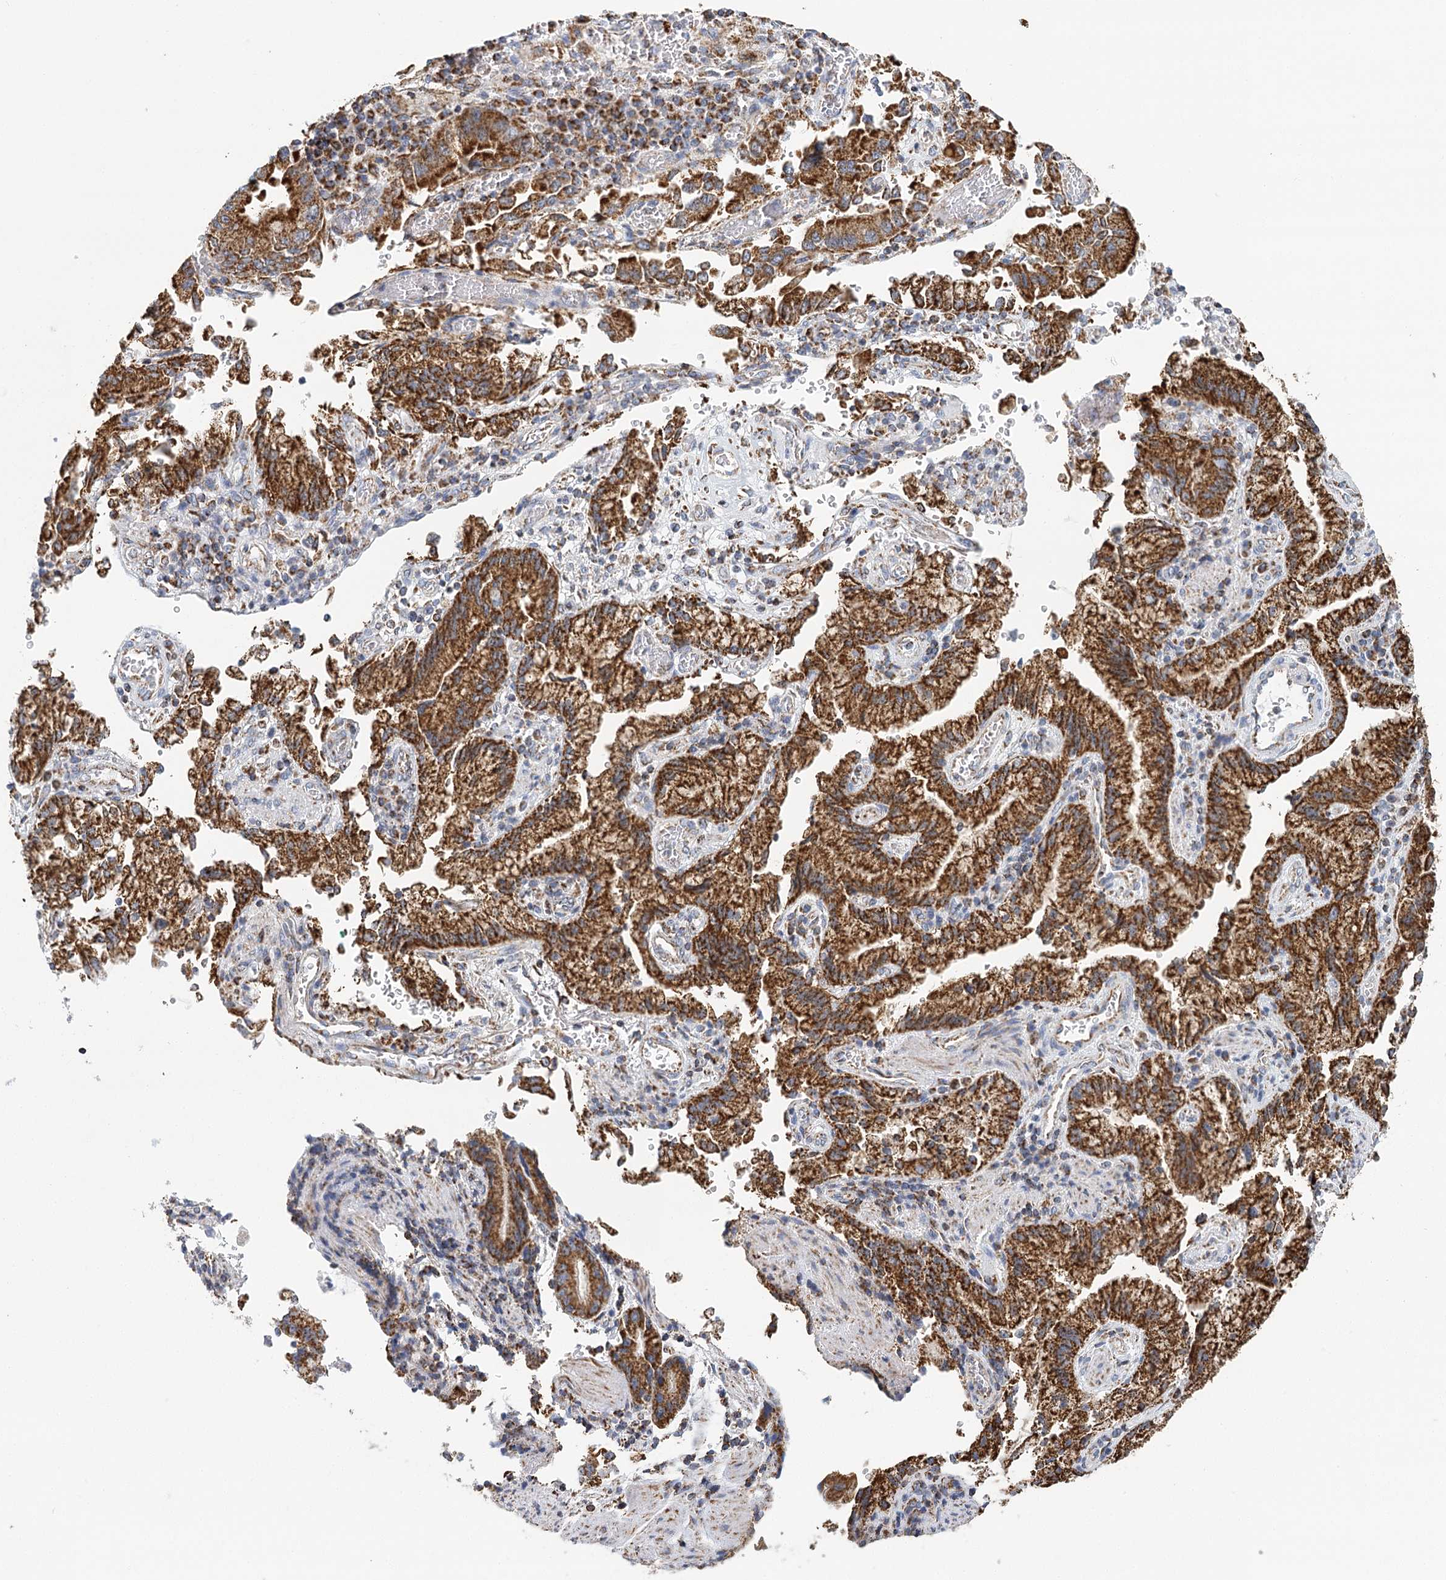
{"staining": {"intensity": "strong", "quantity": ">75%", "location": "cytoplasmic/membranous"}, "tissue": "stomach cancer", "cell_type": "Tumor cells", "image_type": "cancer", "snomed": [{"axis": "morphology", "description": "Adenocarcinoma, NOS"}, {"axis": "topography", "description": "Stomach"}], "caption": "This micrograph reveals immunohistochemistry (IHC) staining of human stomach adenocarcinoma, with high strong cytoplasmic/membranous staining in about >75% of tumor cells.", "gene": "LSS", "patient": {"sex": "male", "age": 62}}